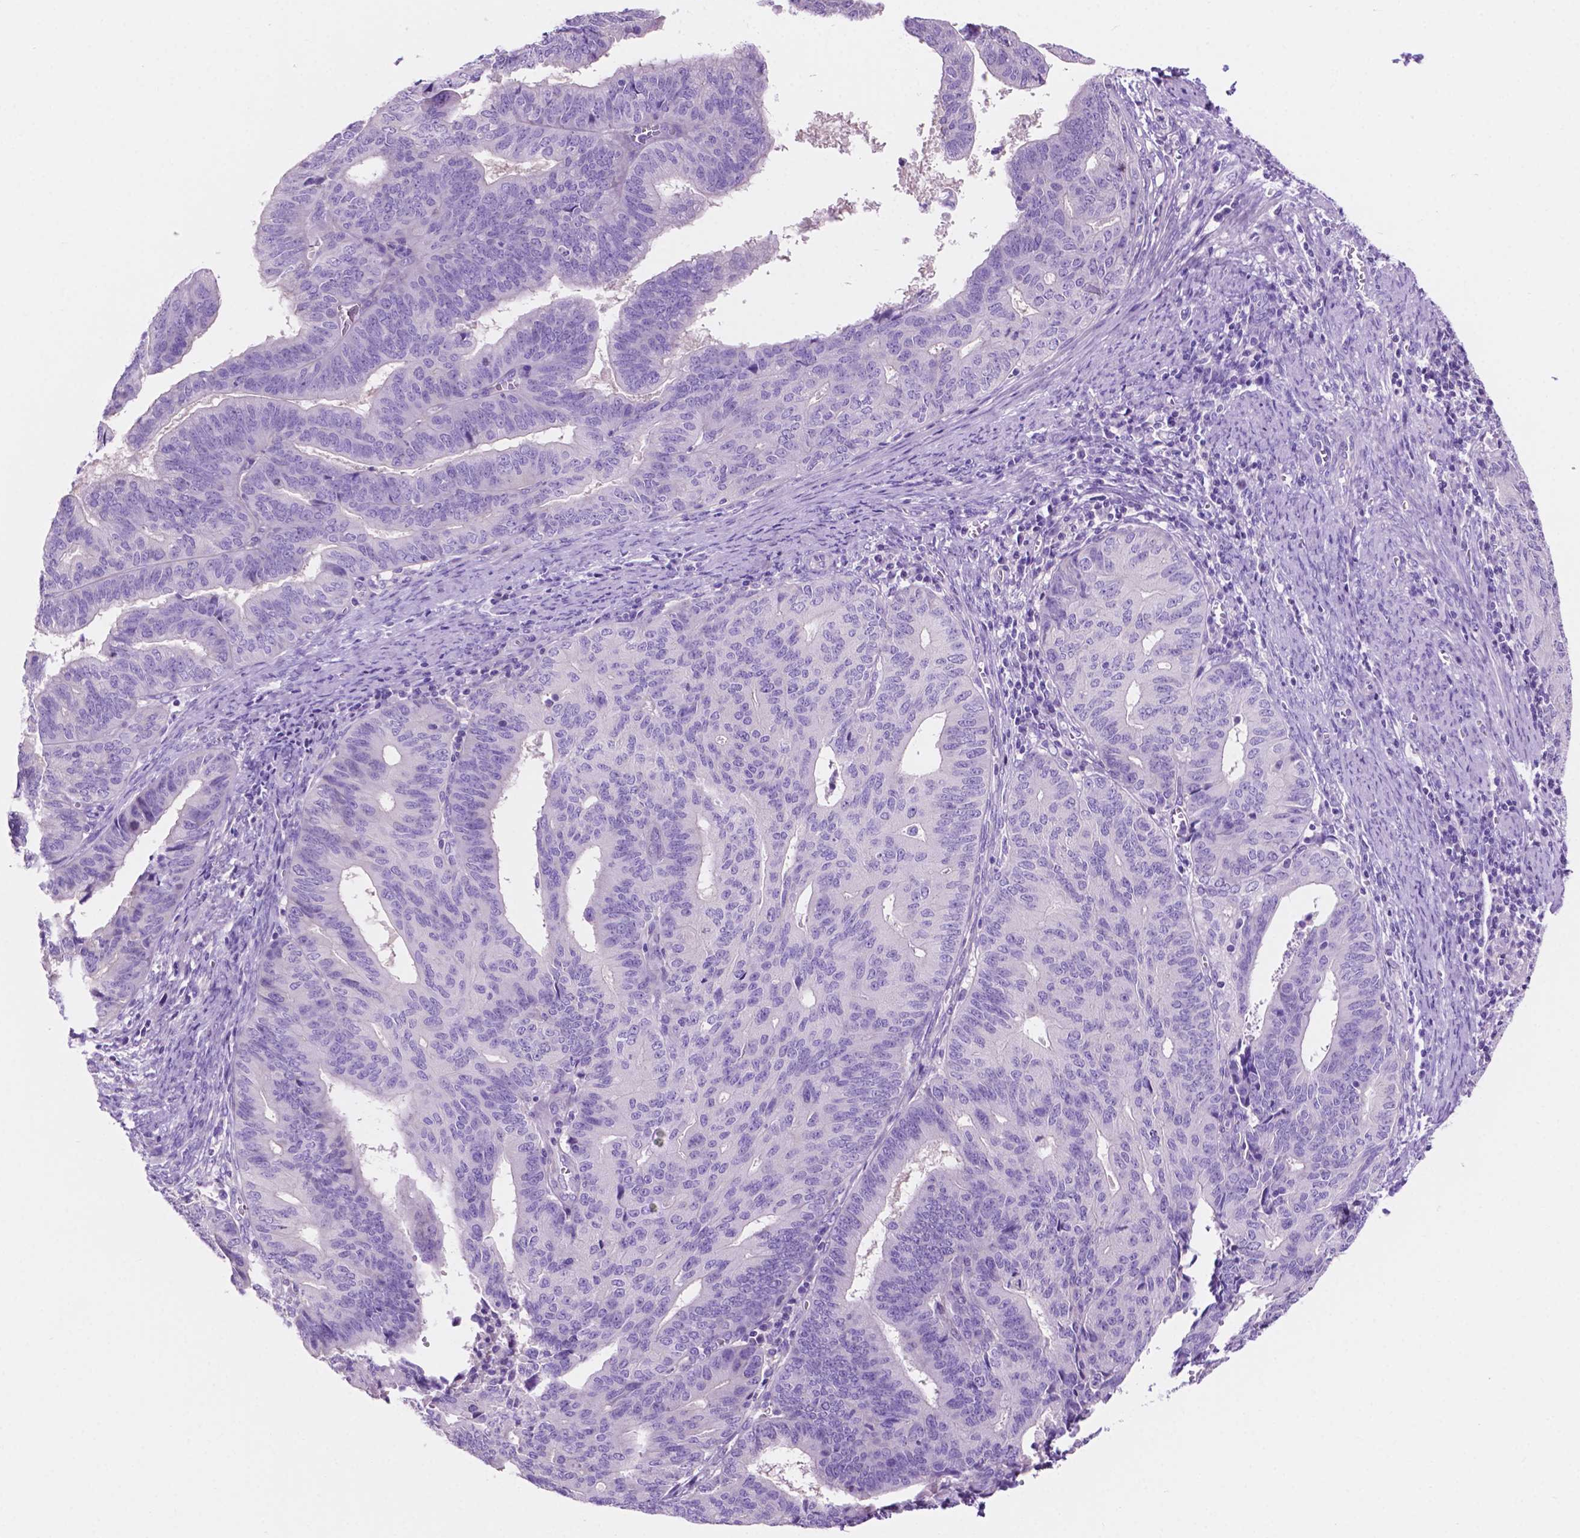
{"staining": {"intensity": "negative", "quantity": "none", "location": "none"}, "tissue": "endometrial cancer", "cell_type": "Tumor cells", "image_type": "cancer", "snomed": [{"axis": "morphology", "description": "Adenocarcinoma, NOS"}, {"axis": "topography", "description": "Endometrium"}], "caption": "An IHC histopathology image of endometrial cancer (adenocarcinoma) is shown. There is no staining in tumor cells of endometrial cancer (adenocarcinoma). (DAB immunohistochemistry visualized using brightfield microscopy, high magnification).", "gene": "IGFN1", "patient": {"sex": "female", "age": 65}}